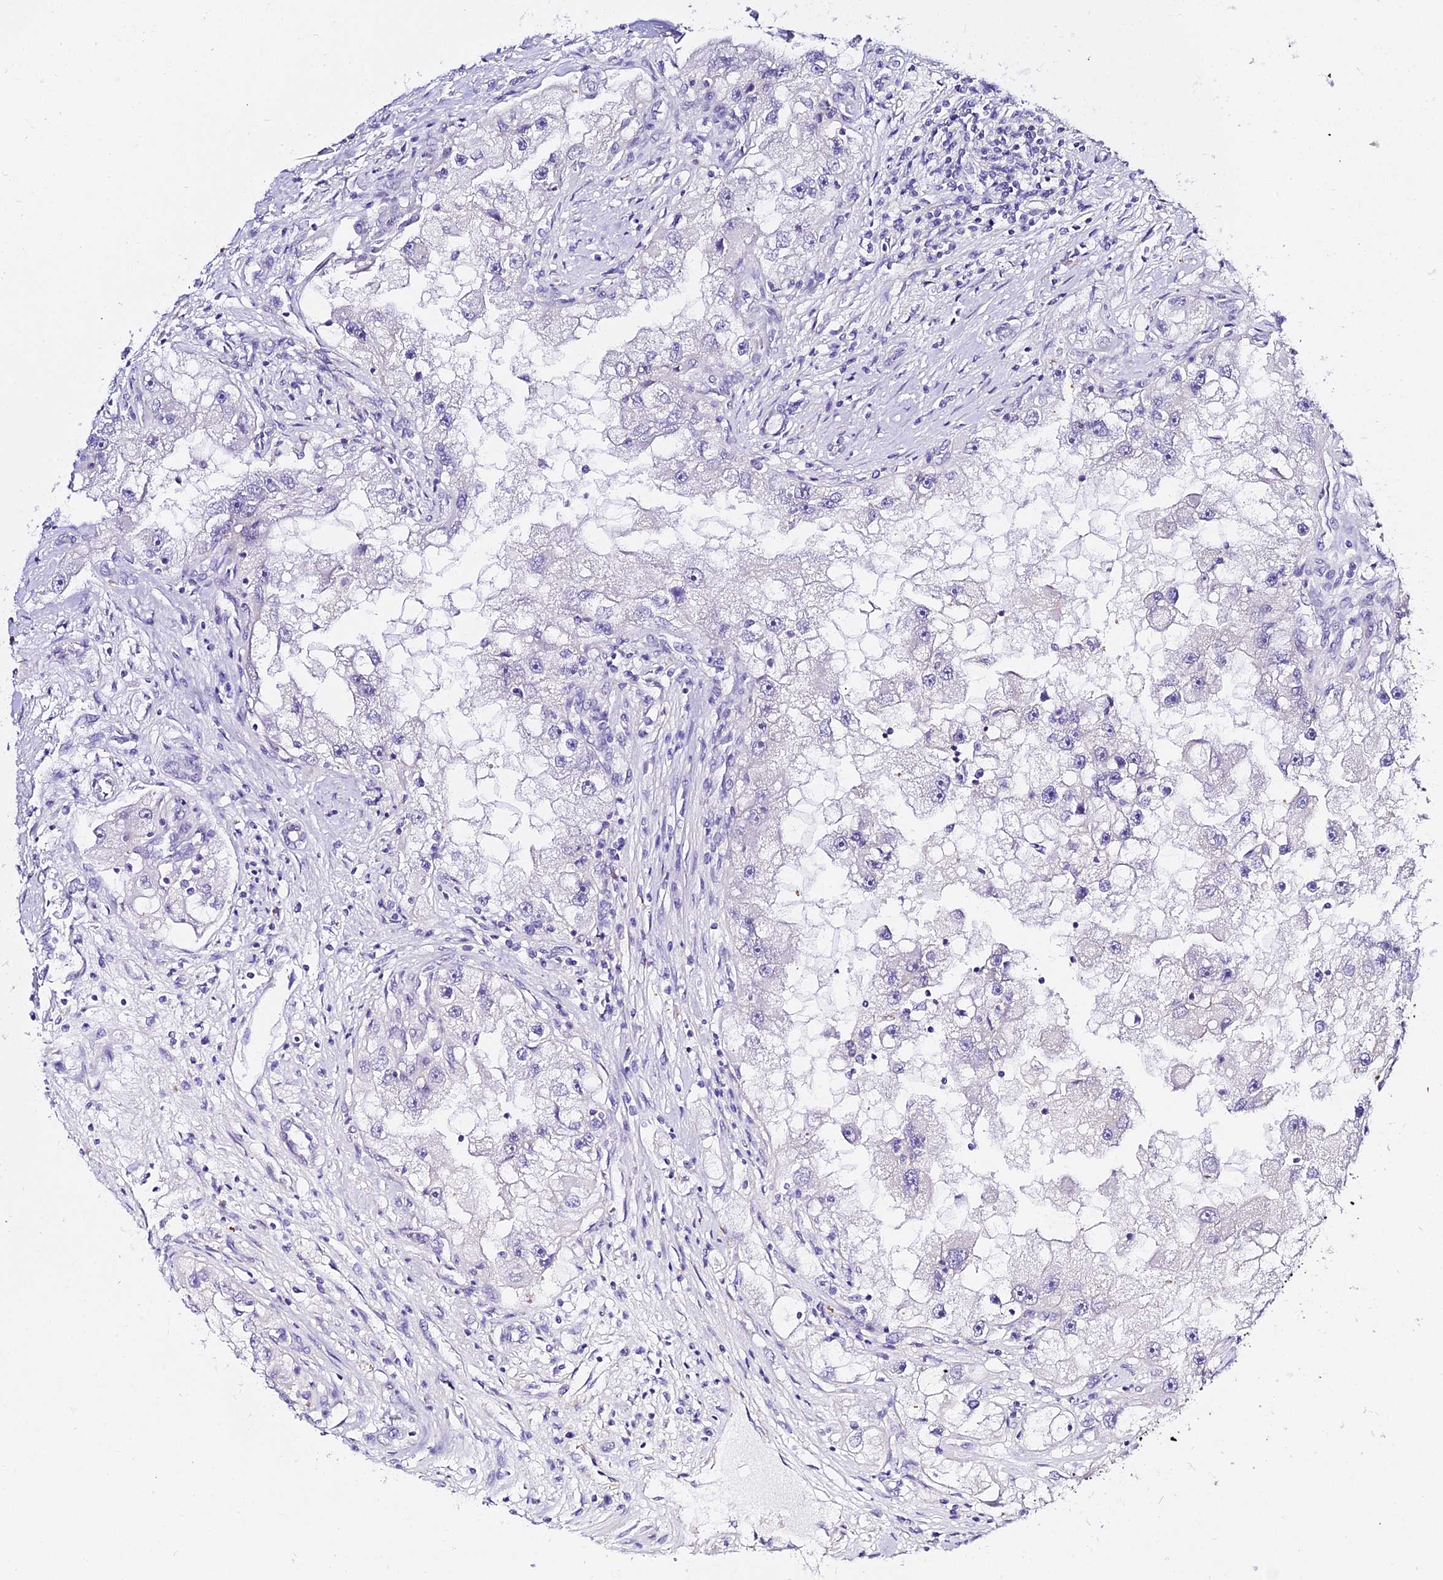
{"staining": {"intensity": "negative", "quantity": "none", "location": "none"}, "tissue": "renal cancer", "cell_type": "Tumor cells", "image_type": "cancer", "snomed": [{"axis": "morphology", "description": "Adenocarcinoma, NOS"}, {"axis": "topography", "description": "Kidney"}], "caption": "DAB immunohistochemical staining of human renal adenocarcinoma reveals no significant staining in tumor cells.", "gene": "ZNF628", "patient": {"sex": "male", "age": 63}}